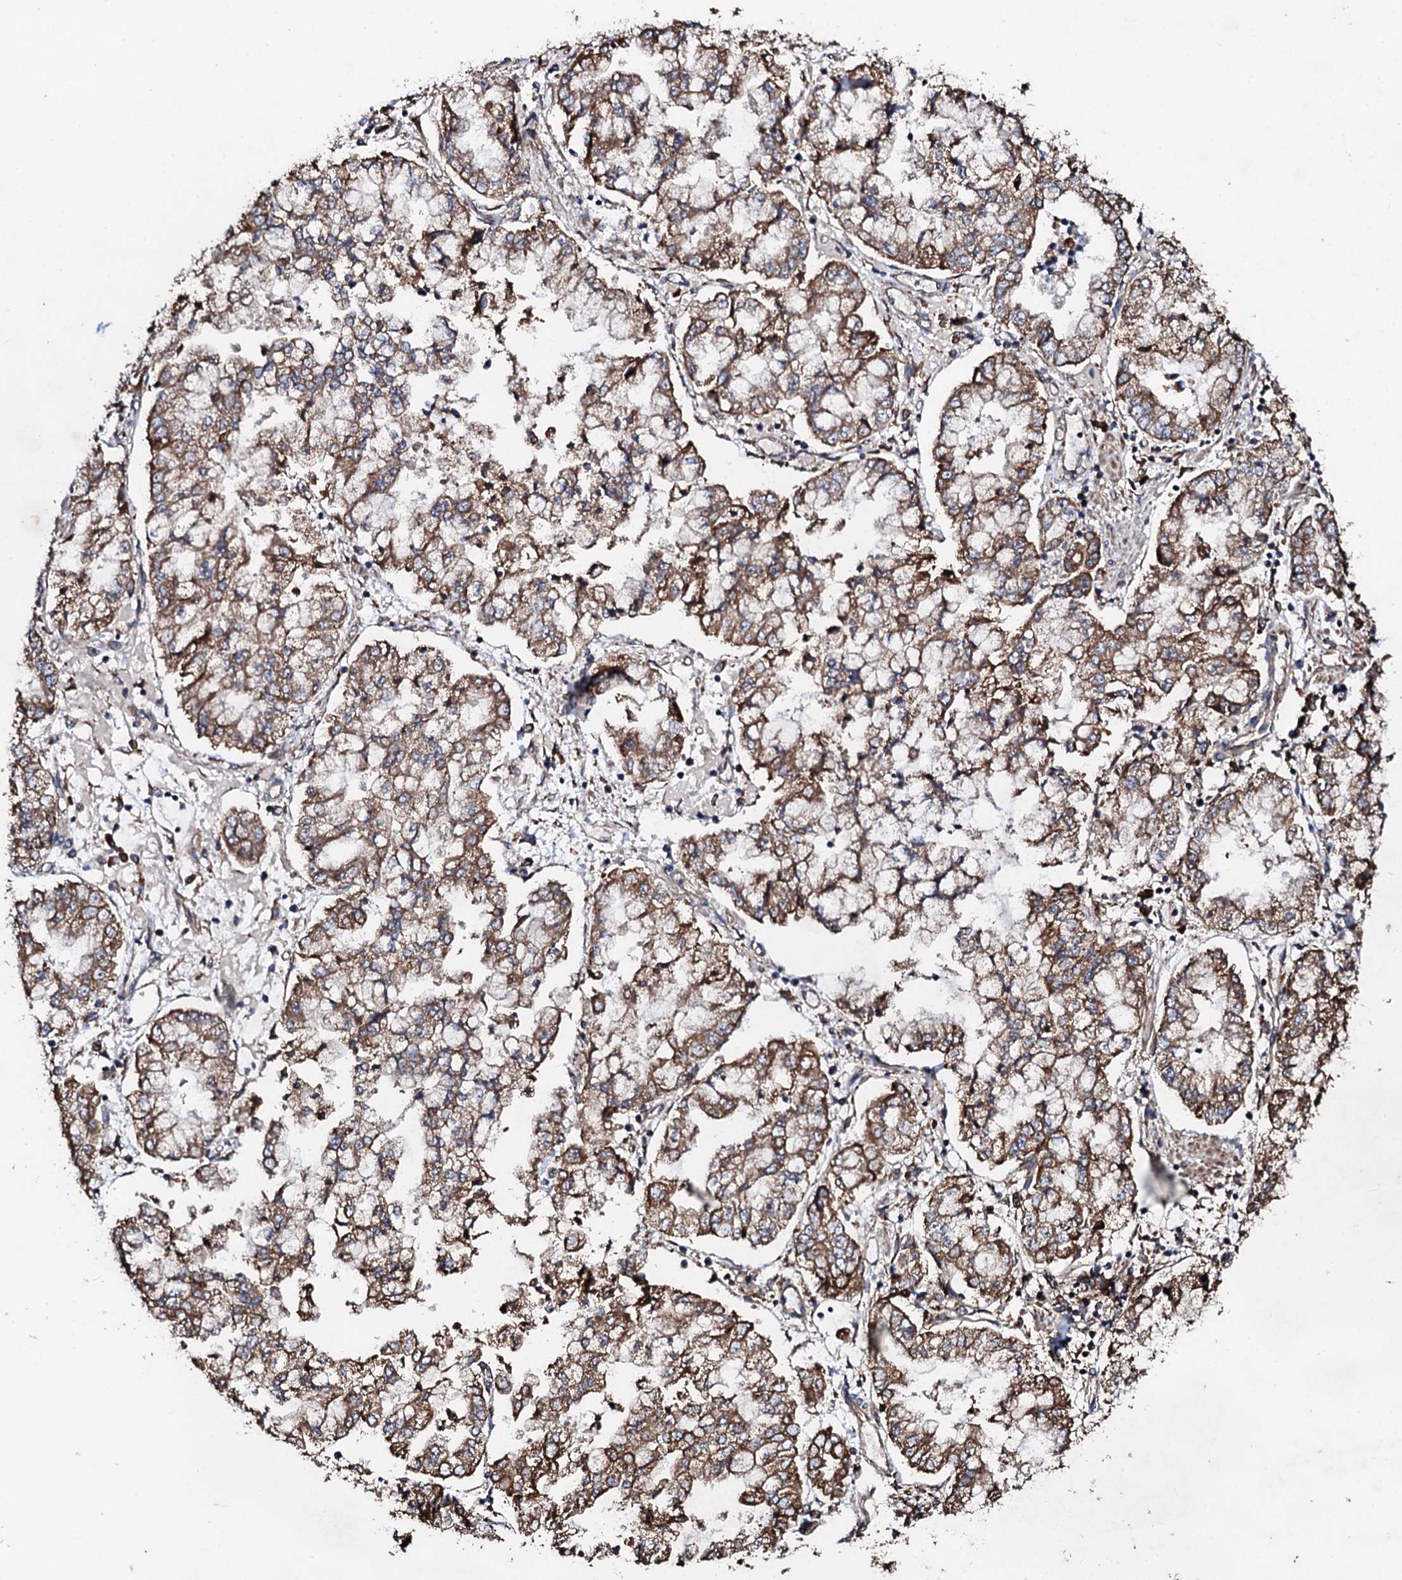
{"staining": {"intensity": "moderate", "quantity": ">75%", "location": "cytoplasmic/membranous"}, "tissue": "stomach cancer", "cell_type": "Tumor cells", "image_type": "cancer", "snomed": [{"axis": "morphology", "description": "Adenocarcinoma, NOS"}, {"axis": "topography", "description": "Stomach"}], "caption": "High-power microscopy captured an IHC histopathology image of stomach adenocarcinoma, revealing moderate cytoplasmic/membranous positivity in approximately >75% of tumor cells.", "gene": "CKAP5", "patient": {"sex": "male", "age": 76}}